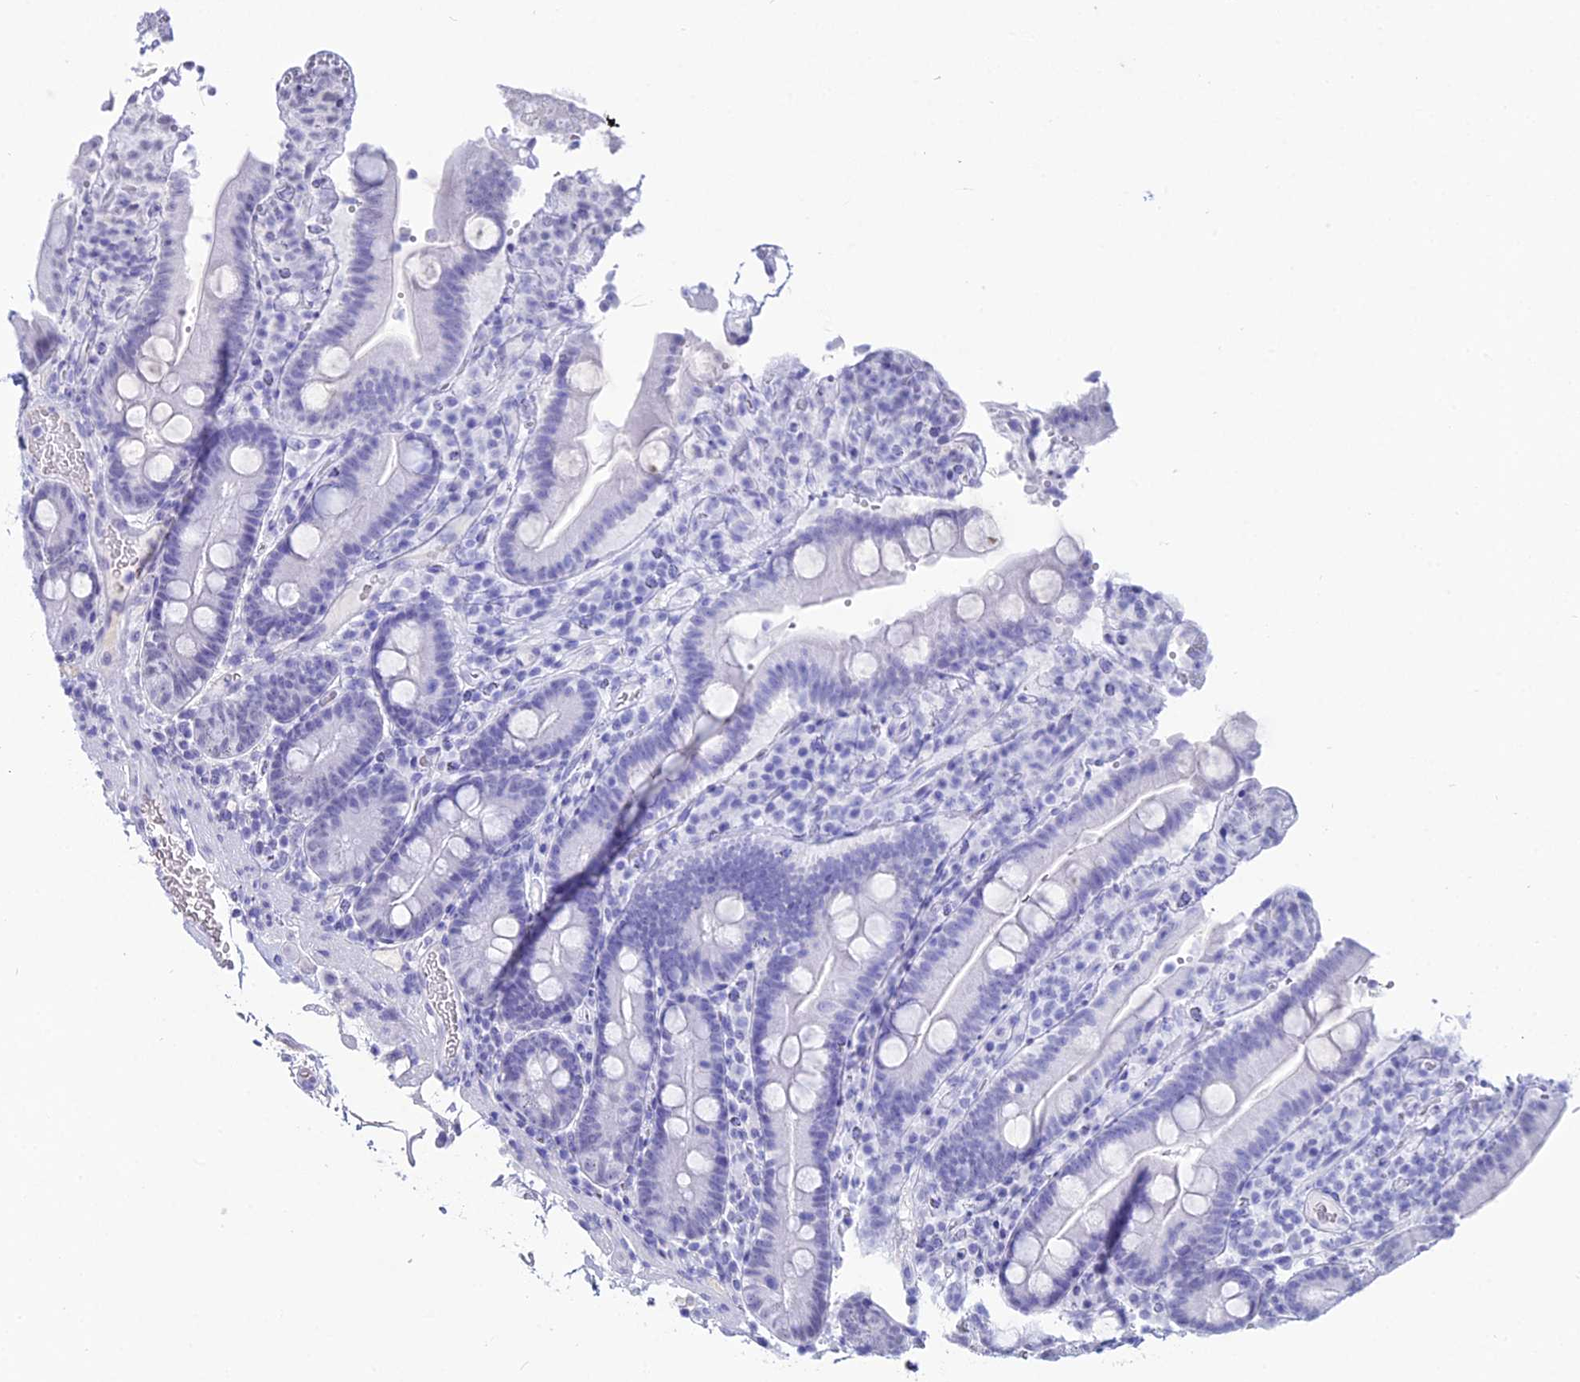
{"staining": {"intensity": "negative", "quantity": "none", "location": "none"}, "tissue": "duodenum", "cell_type": "Glandular cells", "image_type": "normal", "snomed": [{"axis": "morphology", "description": "Normal tissue, NOS"}, {"axis": "topography", "description": "Small intestine, NOS"}], "caption": "Protein analysis of benign duodenum demonstrates no significant staining in glandular cells.", "gene": "RBM12", "patient": {"sex": "female", "age": 71}}